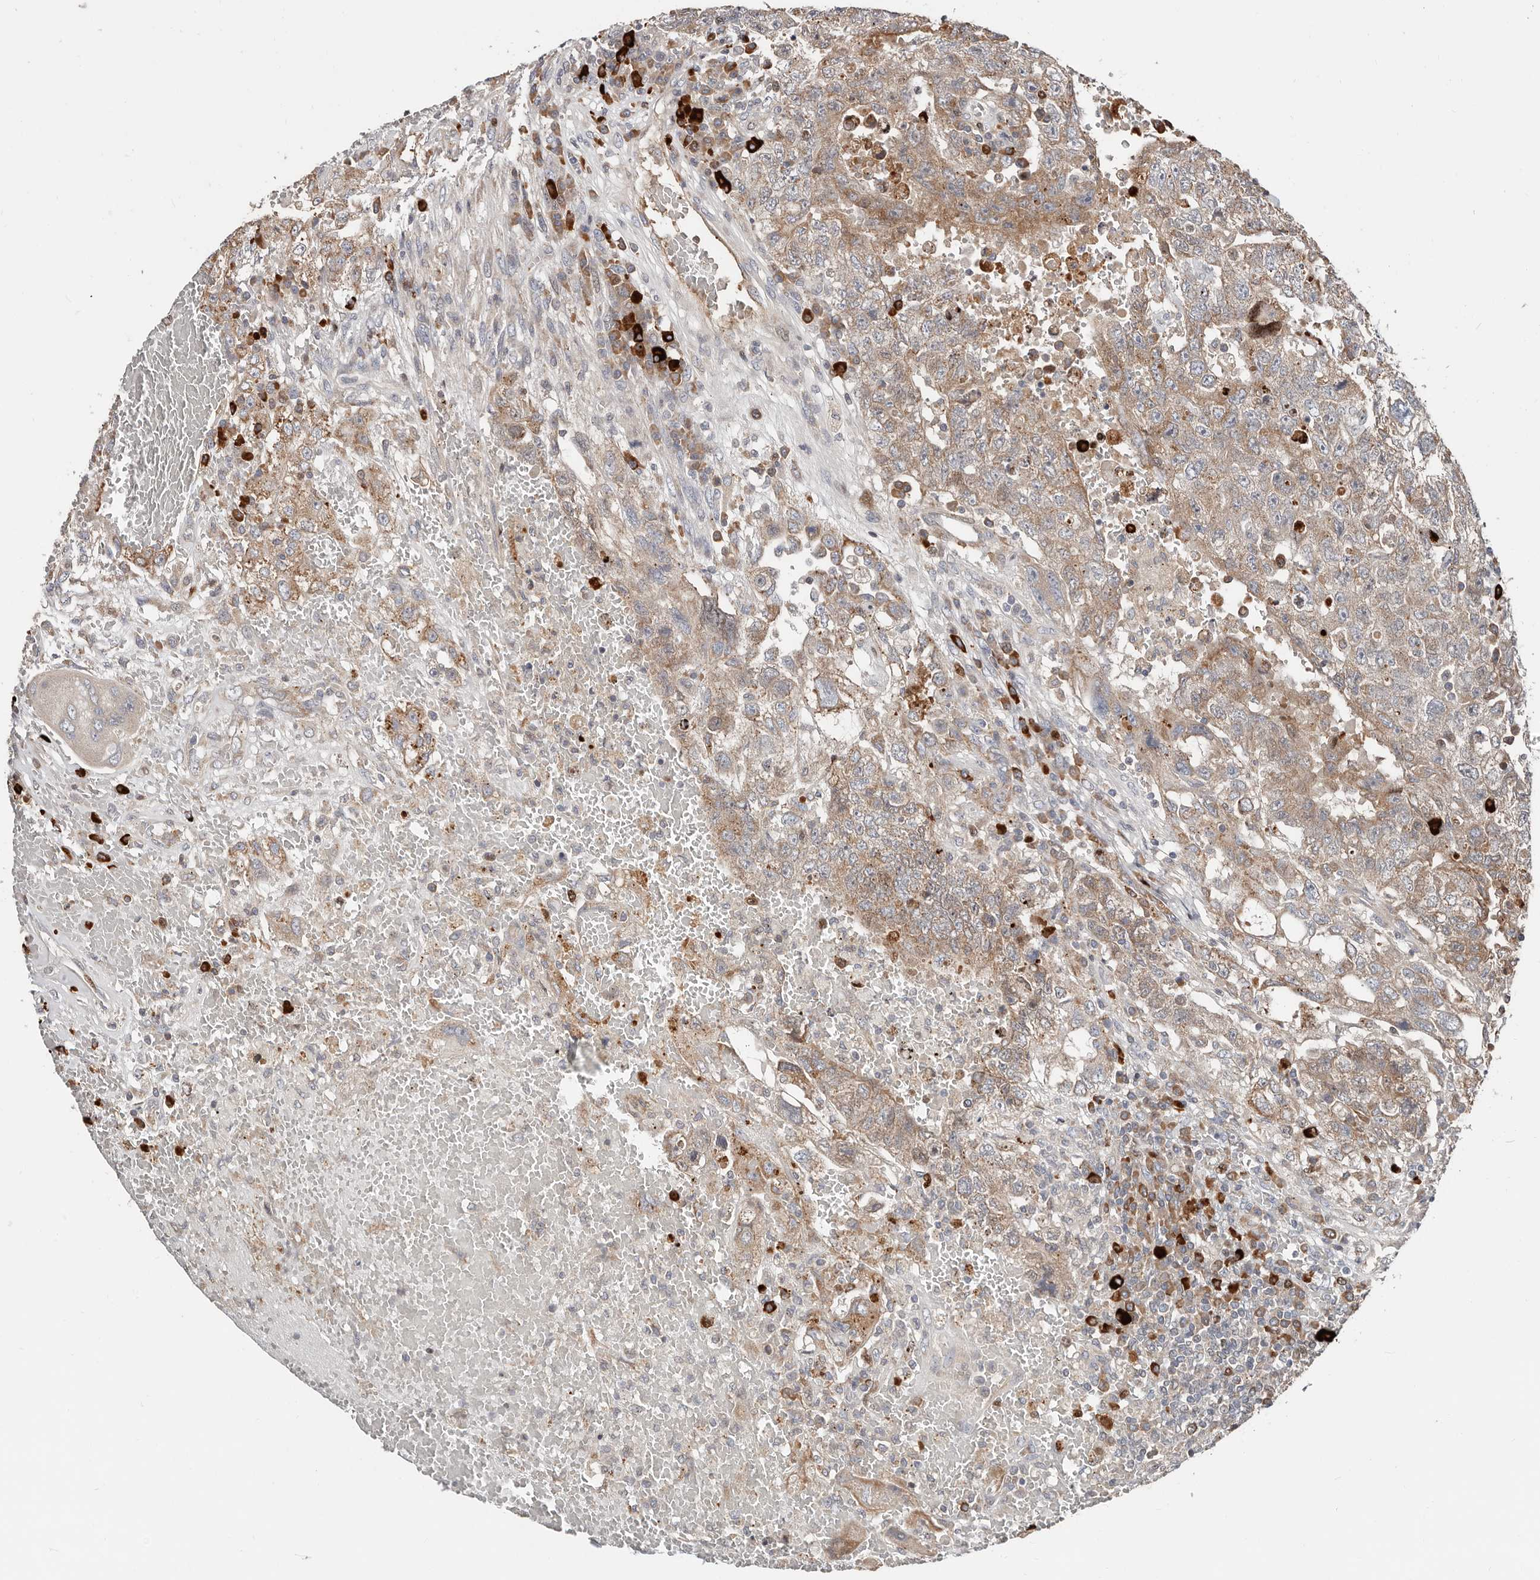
{"staining": {"intensity": "moderate", "quantity": ">75%", "location": "cytoplasmic/membranous"}, "tissue": "testis cancer", "cell_type": "Tumor cells", "image_type": "cancer", "snomed": [{"axis": "morphology", "description": "Carcinoma, Embryonal, NOS"}, {"axis": "topography", "description": "Testis"}], "caption": "Testis embryonal carcinoma stained for a protein (brown) shows moderate cytoplasmic/membranous positive expression in approximately >75% of tumor cells.", "gene": "SMYD4", "patient": {"sex": "male", "age": 26}}